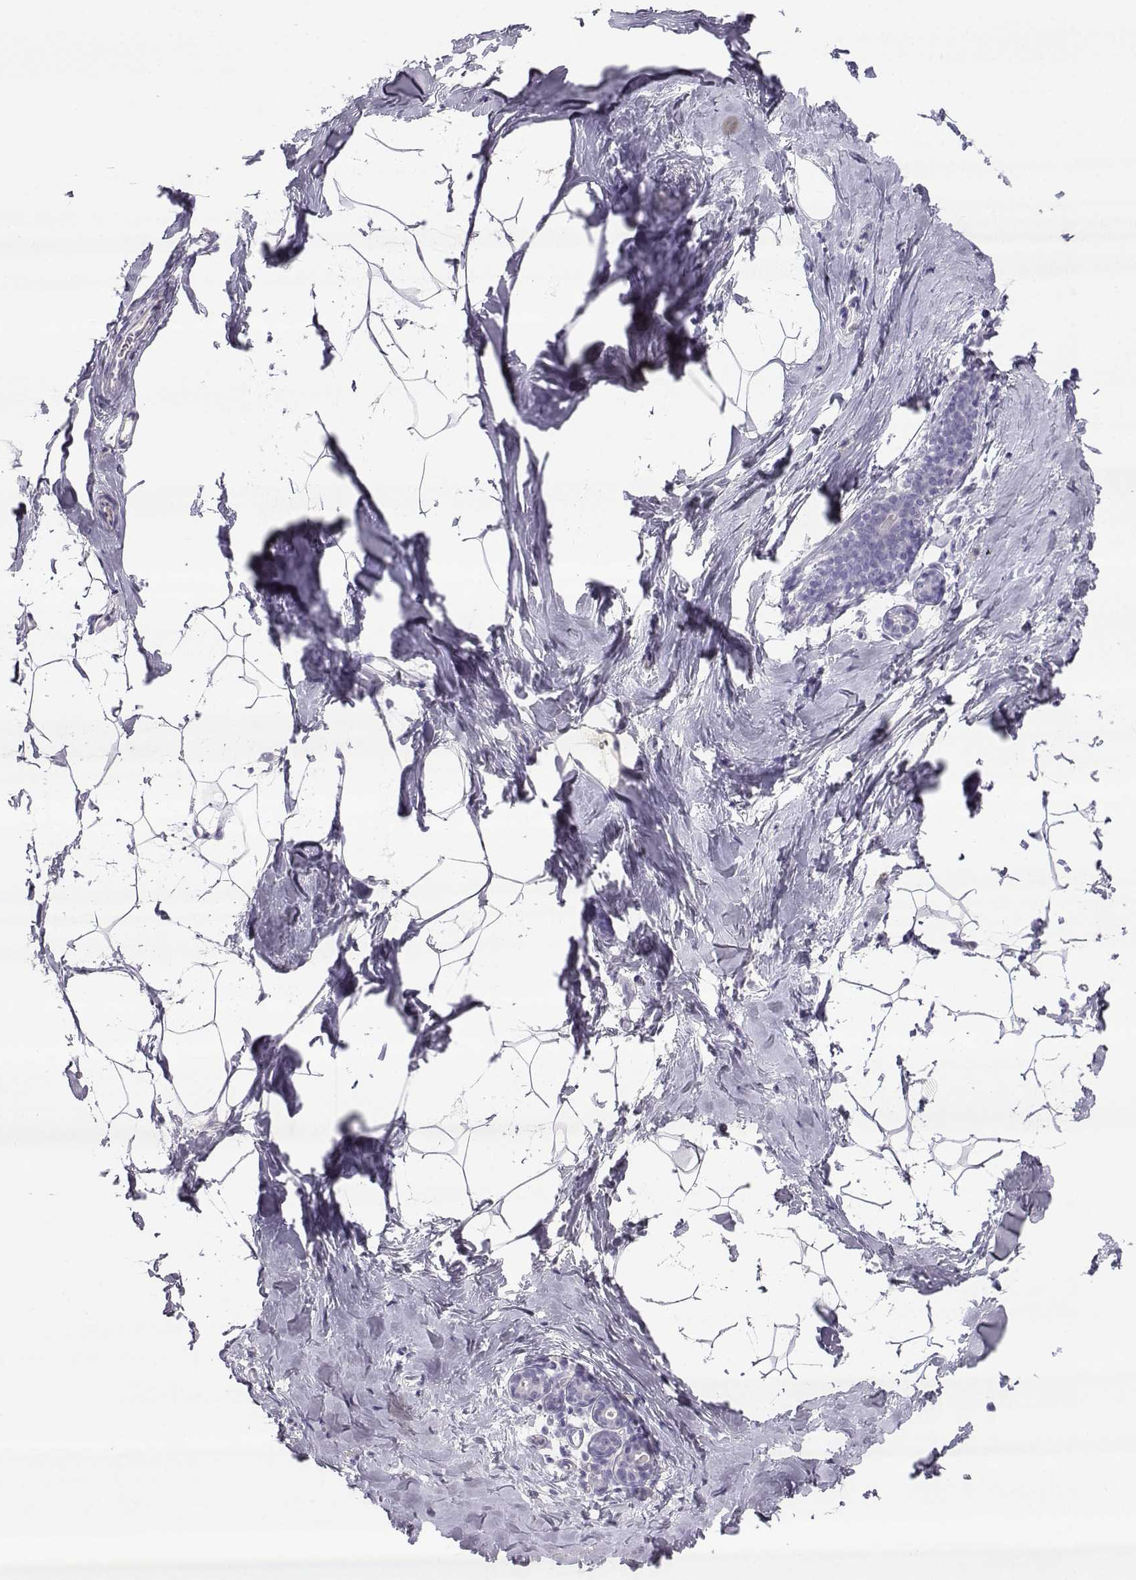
{"staining": {"intensity": "negative", "quantity": "none", "location": "none"}, "tissue": "breast", "cell_type": "Adipocytes", "image_type": "normal", "snomed": [{"axis": "morphology", "description": "Normal tissue, NOS"}, {"axis": "topography", "description": "Breast"}], "caption": "A high-resolution micrograph shows immunohistochemistry (IHC) staining of benign breast, which displays no significant positivity in adipocytes.", "gene": "ARMC2", "patient": {"sex": "female", "age": 32}}